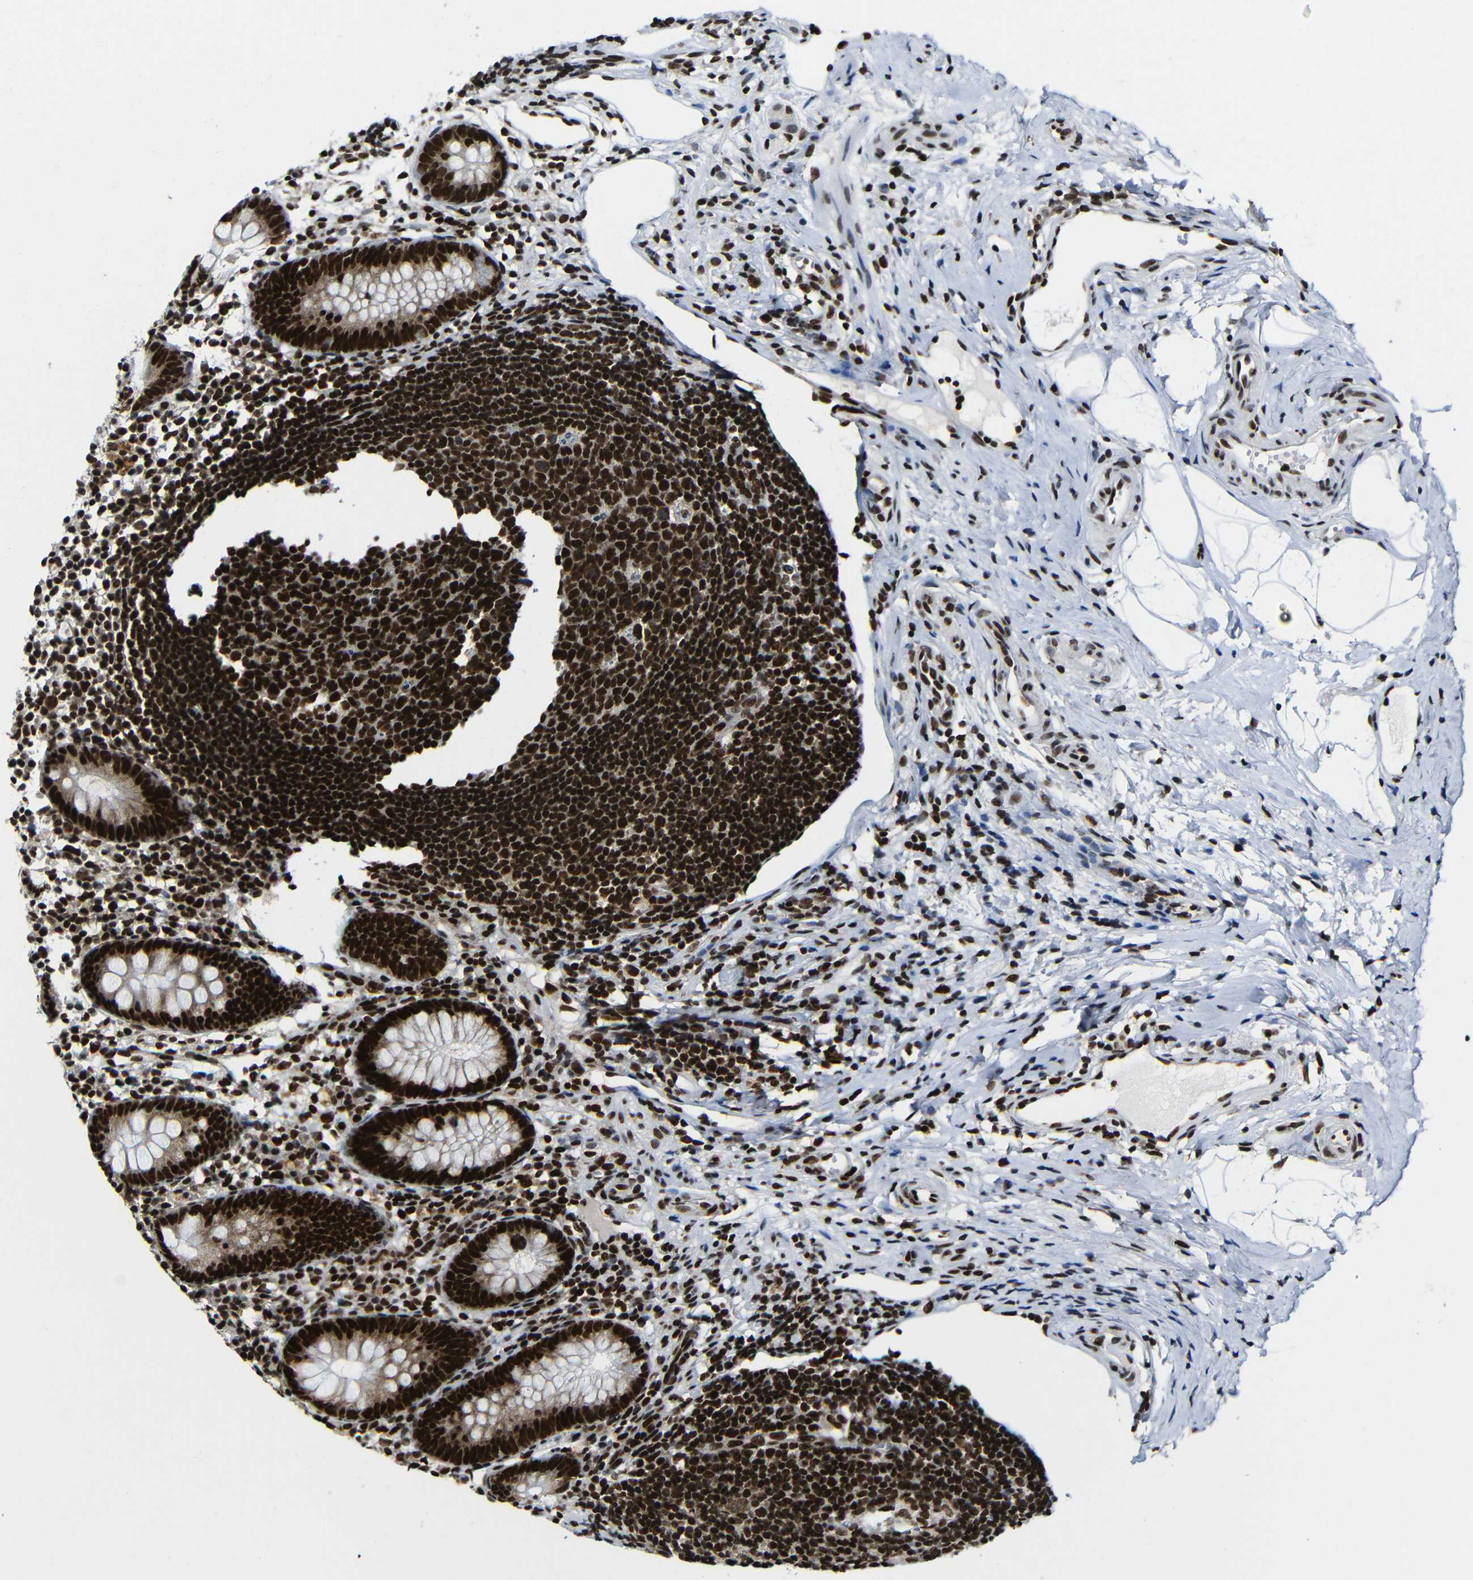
{"staining": {"intensity": "strong", "quantity": ">75%", "location": "nuclear"}, "tissue": "appendix", "cell_type": "Glandular cells", "image_type": "normal", "snomed": [{"axis": "morphology", "description": "Normal tissue, NOS"}, {"axis": "topography", "description": "Appendix"}], "caption": "Immunohistochemistry micrograph of benign human appendix stained for a protein (brown), which exhibits high levels of strong nuclear positivity in approximately >75% of glandular cells.", "gene": "PTBP1", "patient": {"sex": "female", "age": 20}}